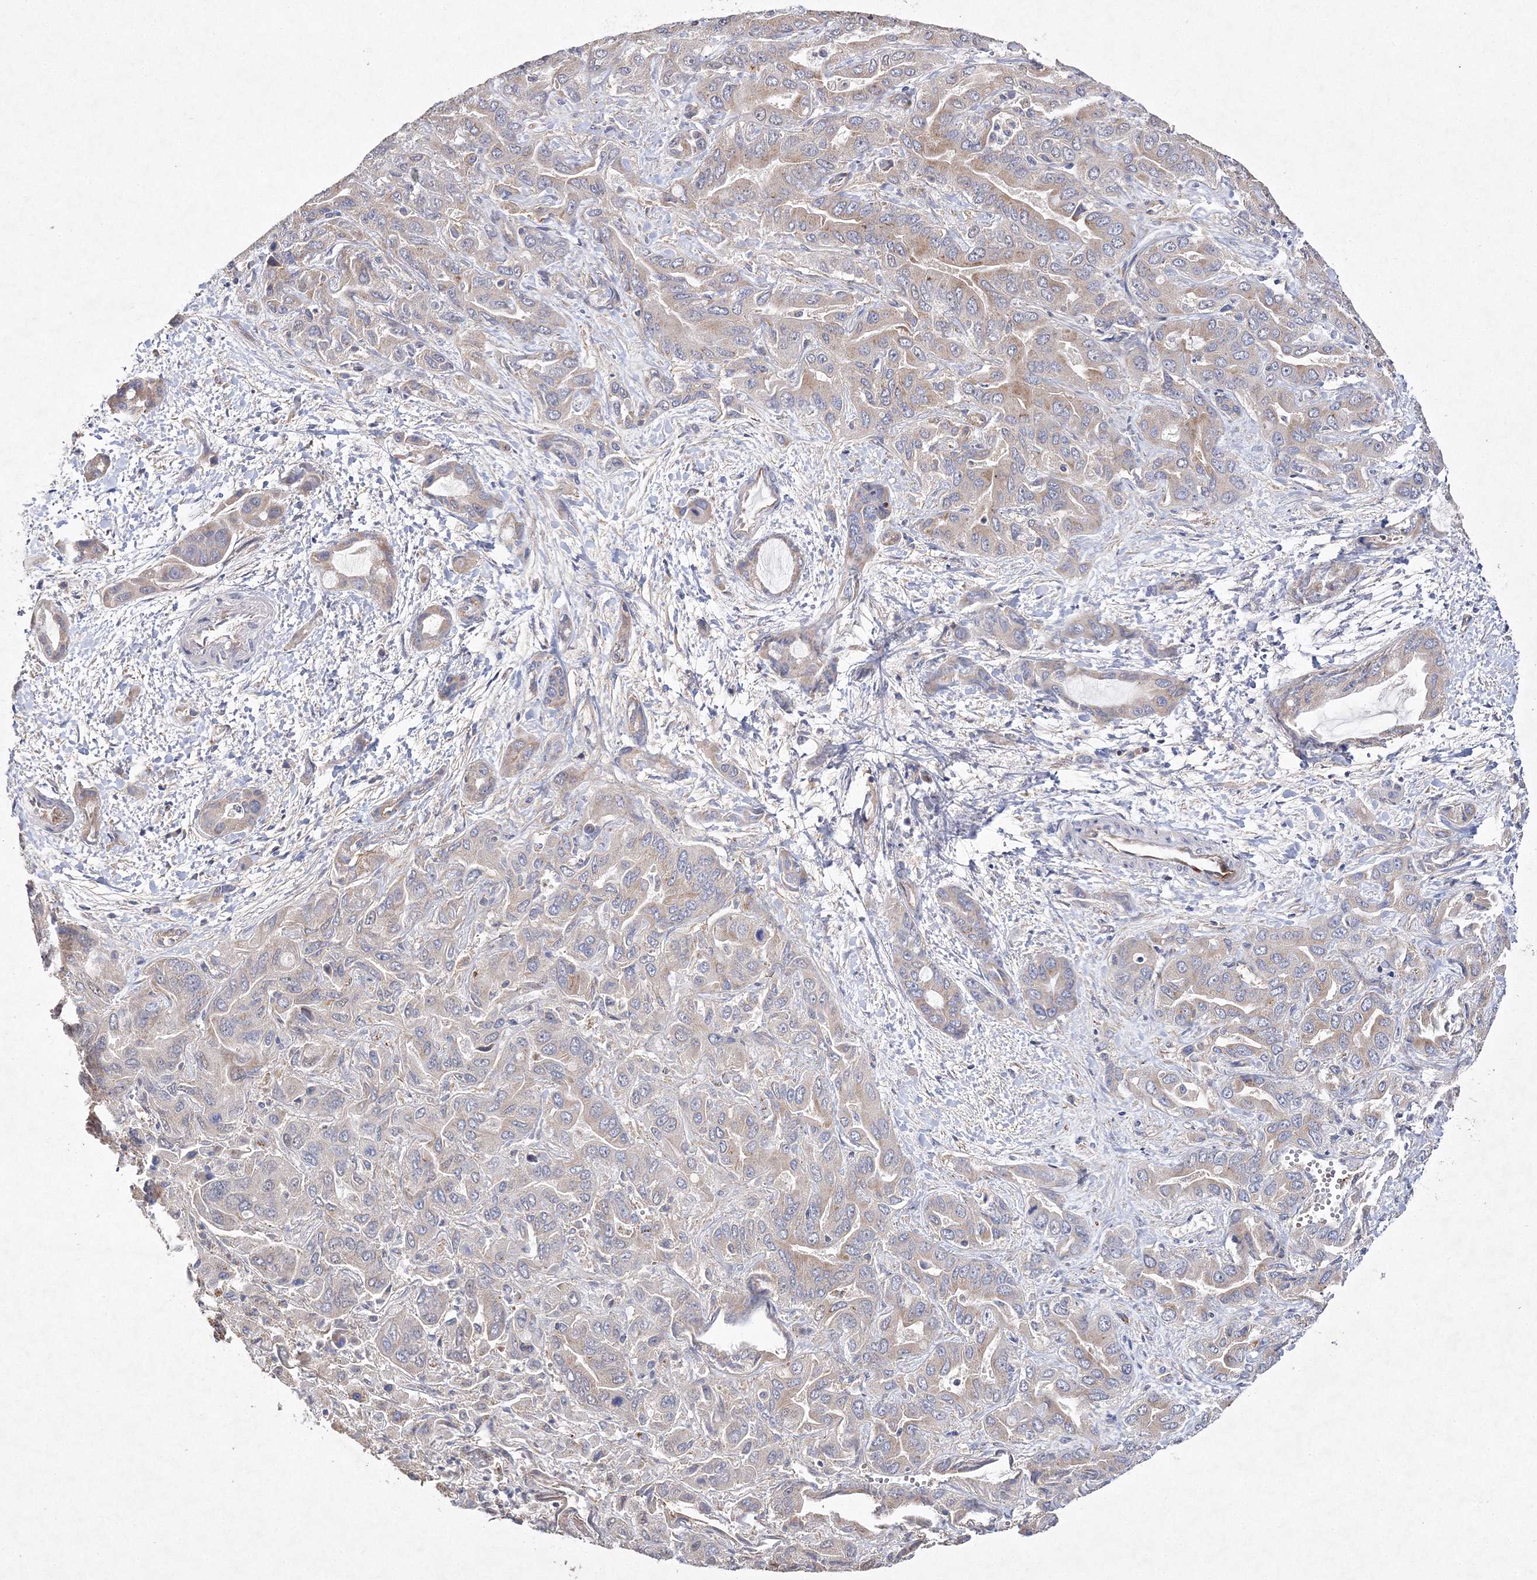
{"staining": {"intensity": "weak", "quantity": "<25%", "location": "cytoplasmic/membranous"}, "tissue": "liver cancer", "cell_type": "Tumor cells", "image_type": "cancer", "snomed": [{"axis": "morphology", "description": "Cholangiocarcinoma"}, {"axis": "topography", "description": "Liver"}], "caption": "Tumor cells show no significant protein expression in liver cholangiocarcinoma.", "gene": "DNAJC13", "patient": {"sex": "female", "age": 52}}